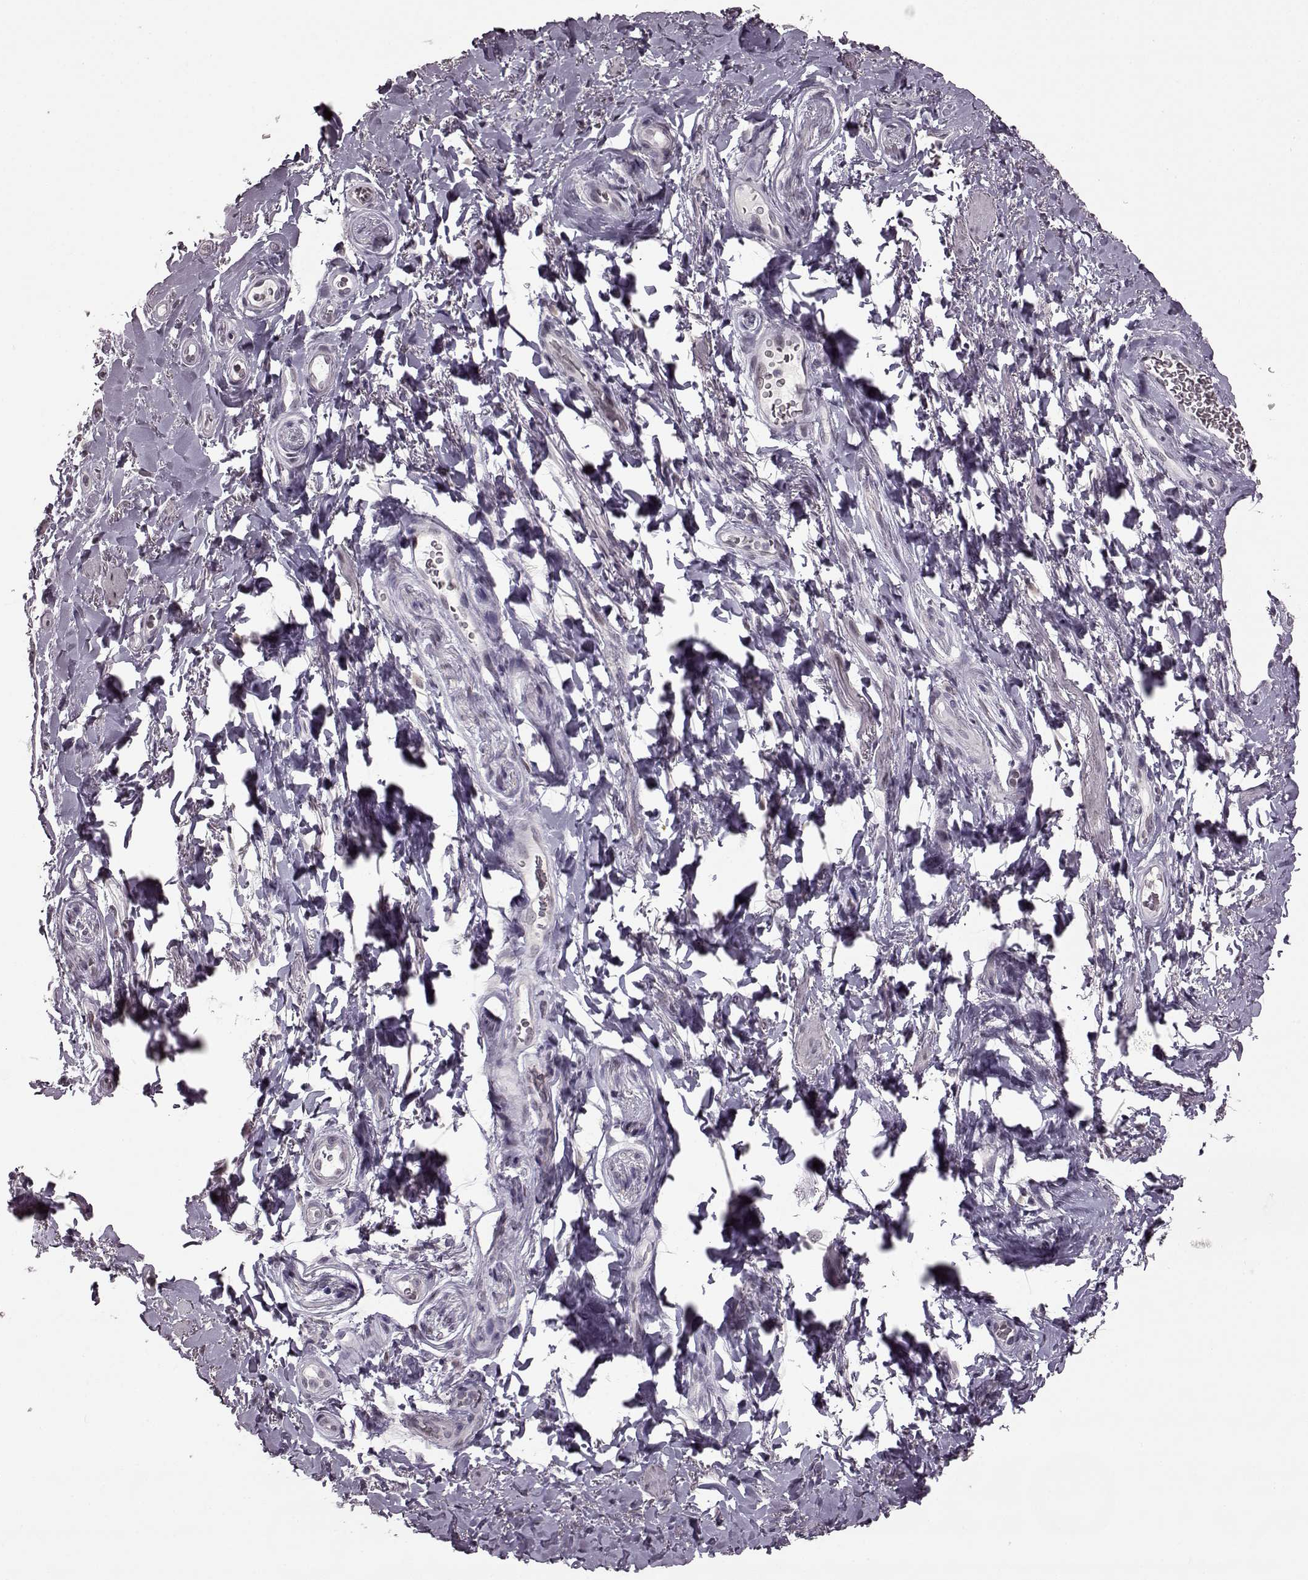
{"staining": {"intensity": "negative", "quantity": "none", "location": "none"}, "tissue": "adipose tissue", "cell_type": "Adipocytes", "image_type": "normal", "snomed": [{"axis": "morphology", "description": "Normal tissue, NOS"}, {"axis": "topography", "description": "Anal"}, {"axis": "topography", "description": "Peripheral nerve tissue"}], "caption": "DAB (3,3'-diaminobenzidine) immunohistochemical staining of benign human adipose tissue reveals no significant expression in adipocytes. (IHC, brightfield microscopy, high magnification).", "gene": "STX1A", "patient": {"sex": "male", "age": 53}}